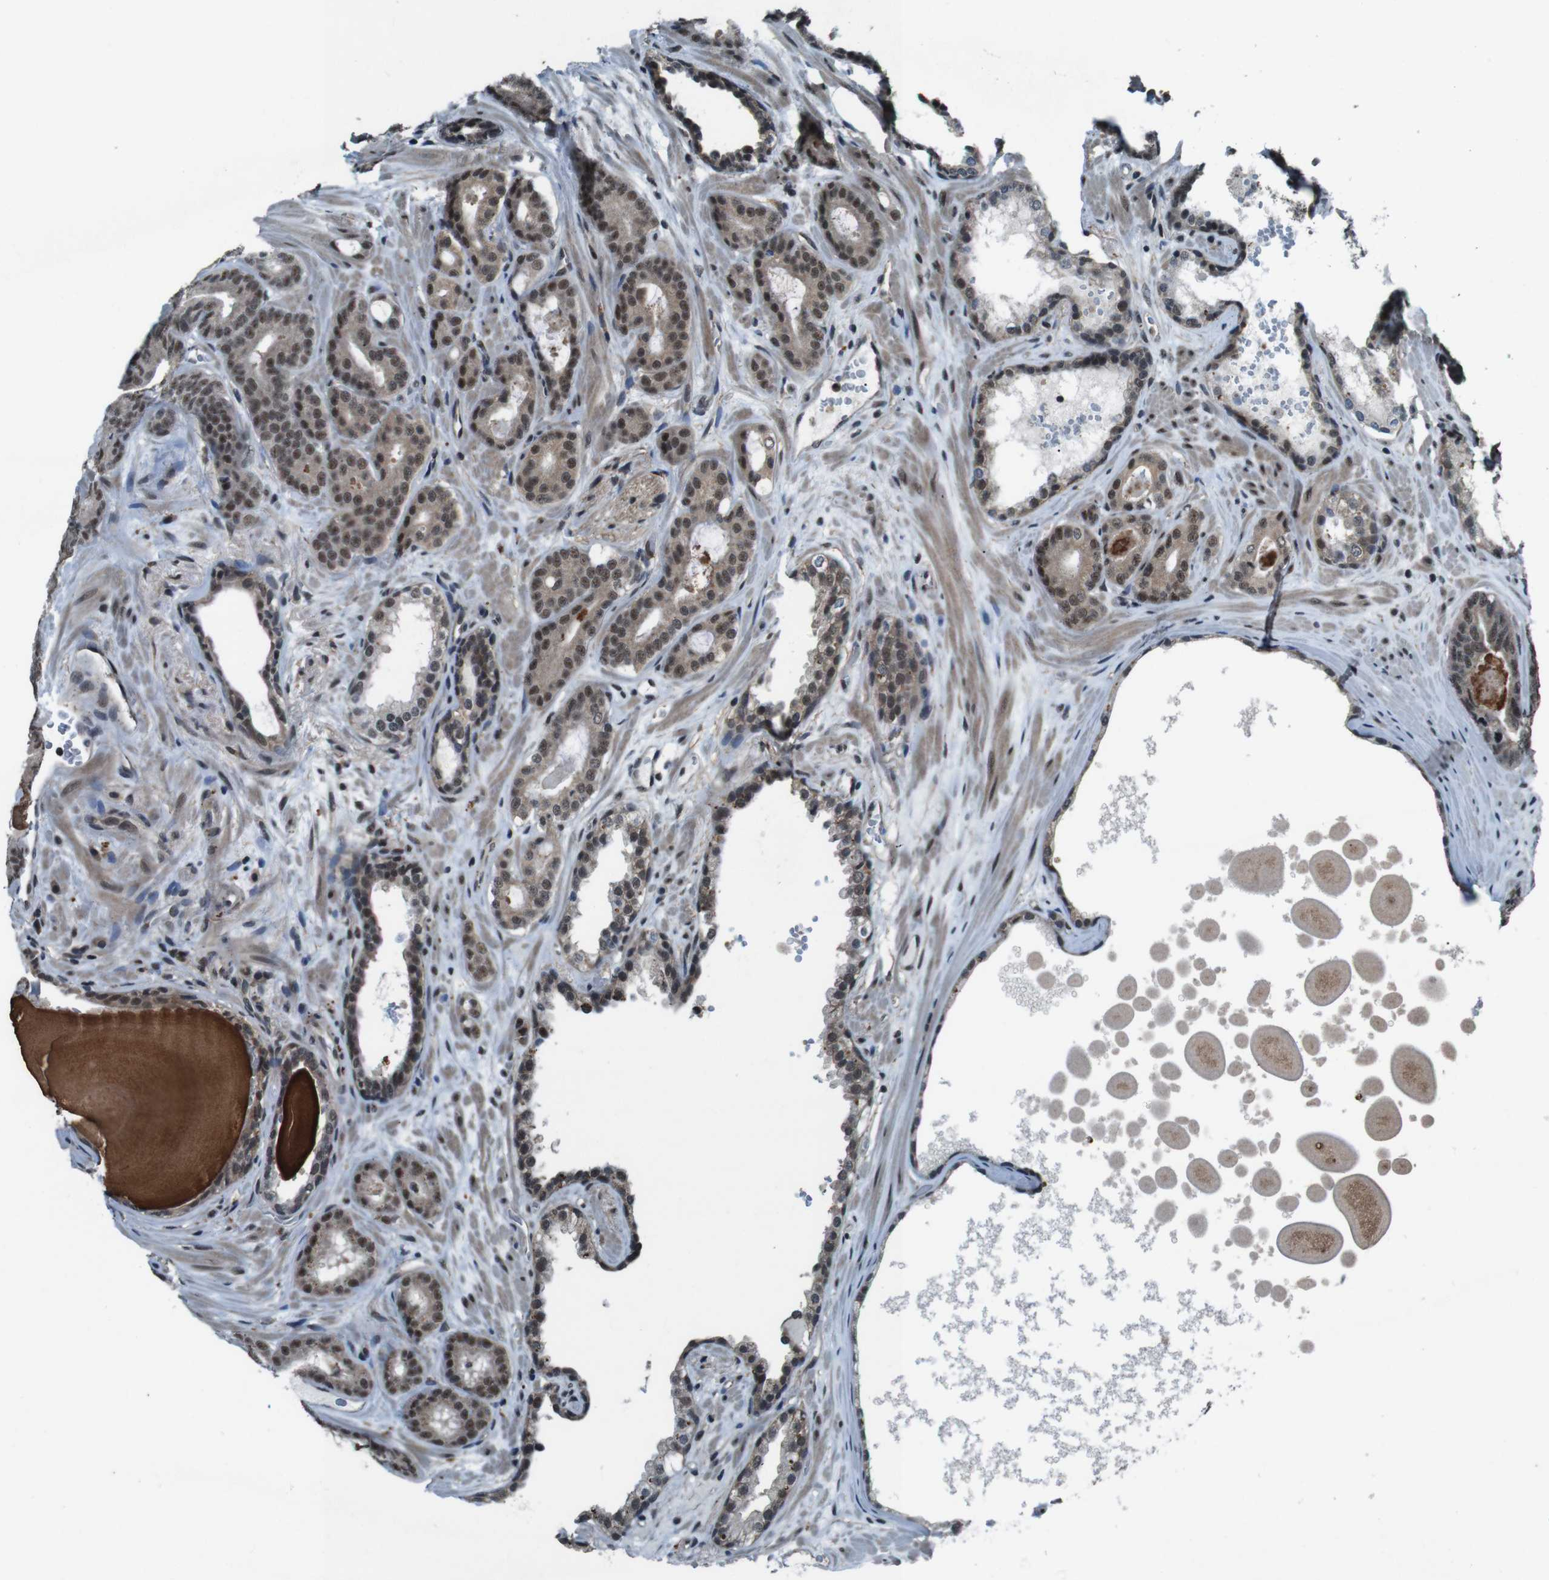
{"staining": {"intensity": "moderate", "quantity": ">75%", "location": "cytoplasmic/membranous,nuclear"}, "tissue": "prostate cancer", "cell_type": "Tumor cells", "image_type": "cancer", "snomed": [{"axis": "morphology", "description": "Adenocarcinoma, High grade"}, {"axis": "topography", "description": "Prostate"}], "caption": "The photomicrograph demonstrates a brown stain indicating the presence of a protein in the cytoplasmic/membranous and nuclear of tumor cells in adenocarcinoma (high-grade) (prostate). The staining is performed using DAB (3,3'-diaminobenzidine) brown chromogen to label protein expression. The nuclei are counter-stained blue using hematoxylin.", "gene": "NR4A2", "patient": {"sex": "male", "age": 60}}